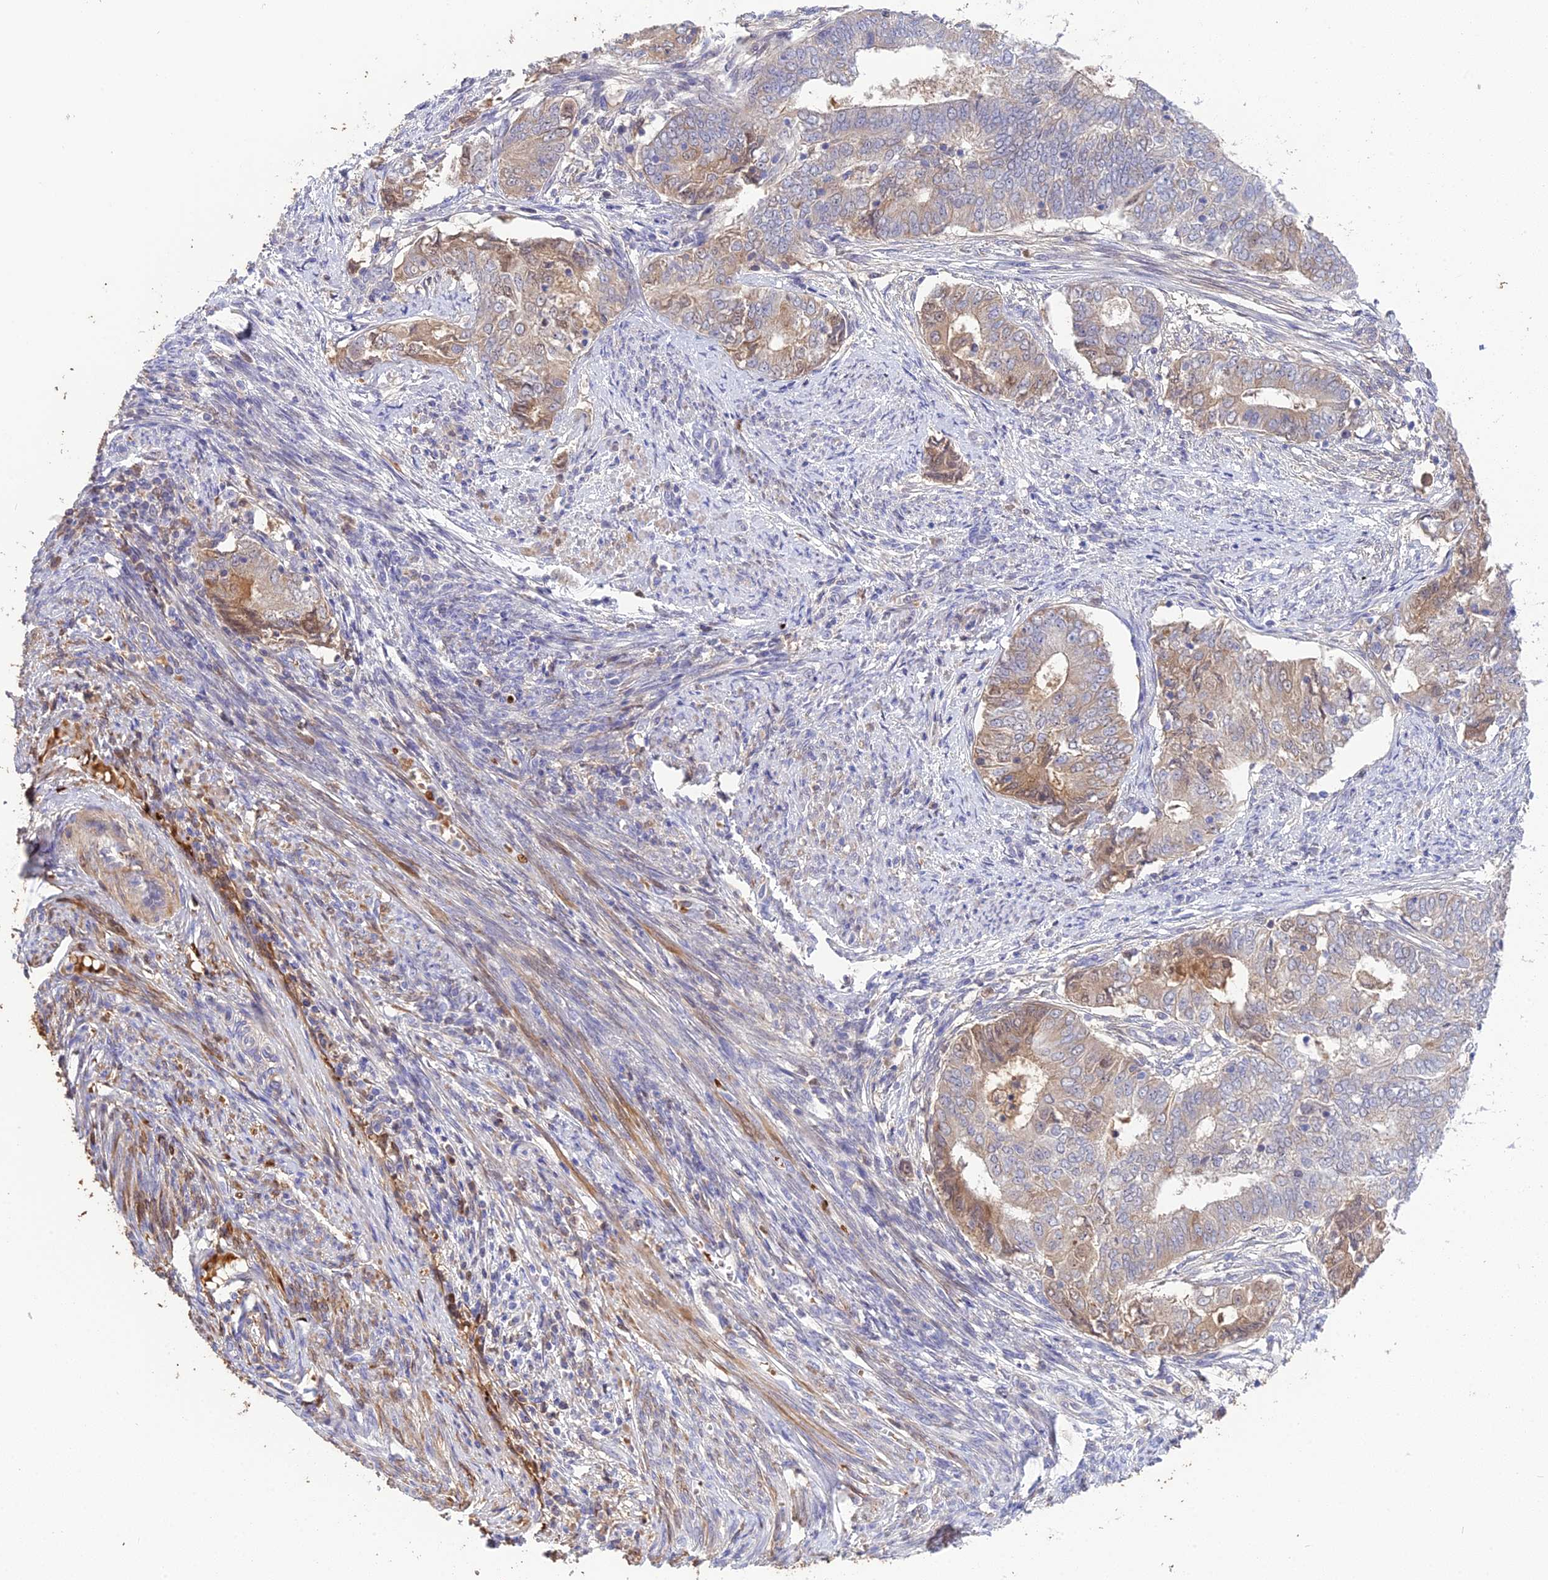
{"staining": {"intensity": "weak", "quantity": "<25%", "location": "cytoplasmic/membranous"}, "tissue": "endometrial cancer", "cell_type": "Tumor cells", "image_type": "cancer", "snomed": [{"axis": "morphology", "description": "Adenocarcinoma, NOS"}, {"axis": "topography", "description": "Endometrium"}], "caption": "Immunohistochemical staining of human endometrial adenocarcinoma shows no significant staining in tumor cells. Brightfield microscopy of IHC stained with DAB (3,3'-diaminobenzidine) (brown) and hematoxylin (blue), captured at high magnification.", "gene": "PZP", "patient": {"sex": "female", "age": 62}}